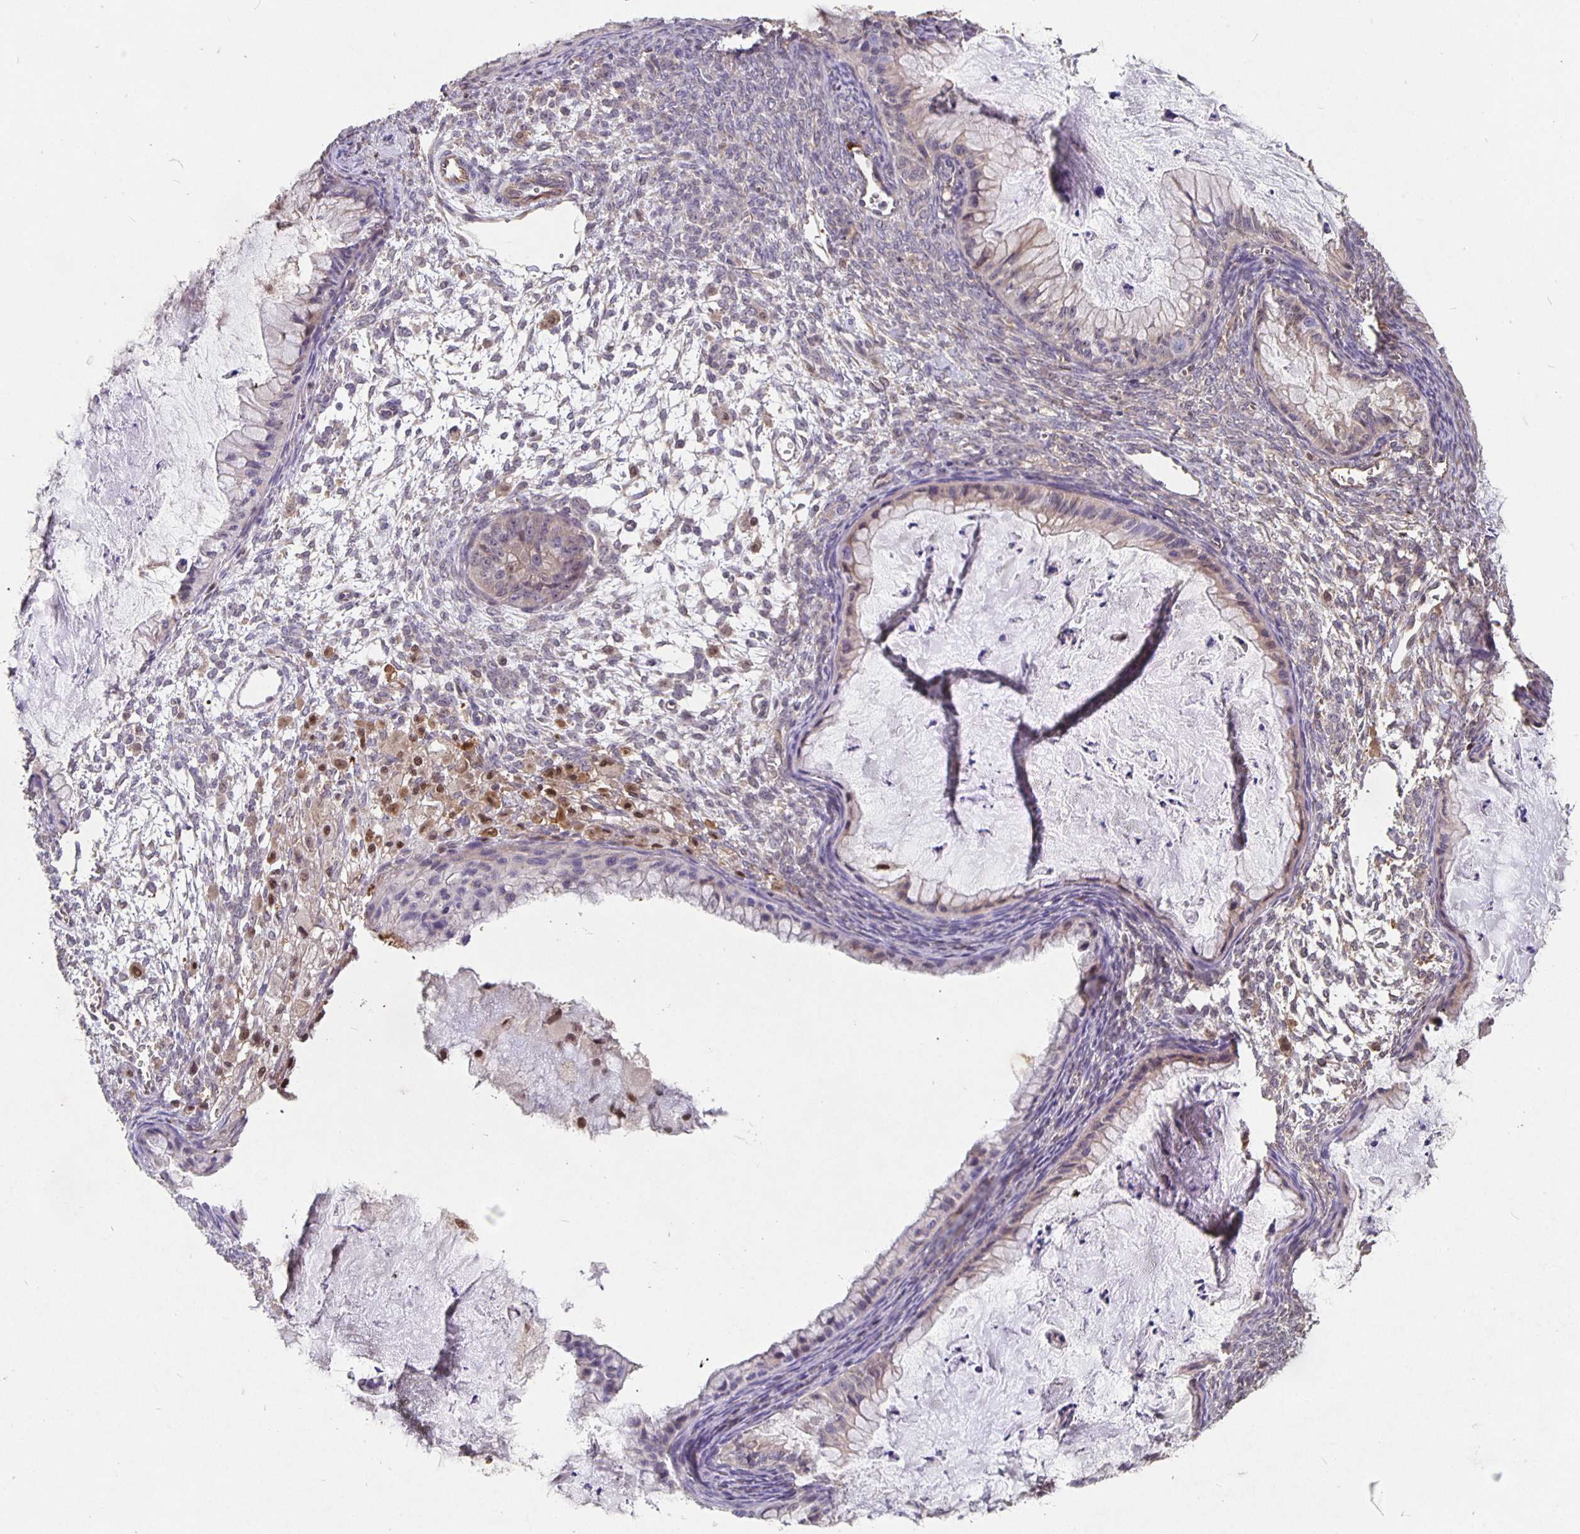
{"staining": {"intensity": "negative", "quantity": "none", "location": "none"}, "tissue": "ovarian cancer", "cell_type": "Tumor cells", "image_type": "cancer", "snomed": [{"axis": "morphology", "description": "Cystadenocarcinoma, mucinous, NOS"}, {"axis": "topography", "description": "Ovary"}], "caption": "An immunohistochemistry (IHC) photomicrograph of ovarian cancer (mucinous cystadenocarcinoma) is shown. There is no staining in tumor cells of ovarian cancer (mucinous cystadenocarcinoma).", "gene": "NOG", "patient": {"sex": "female", "age": 72}}